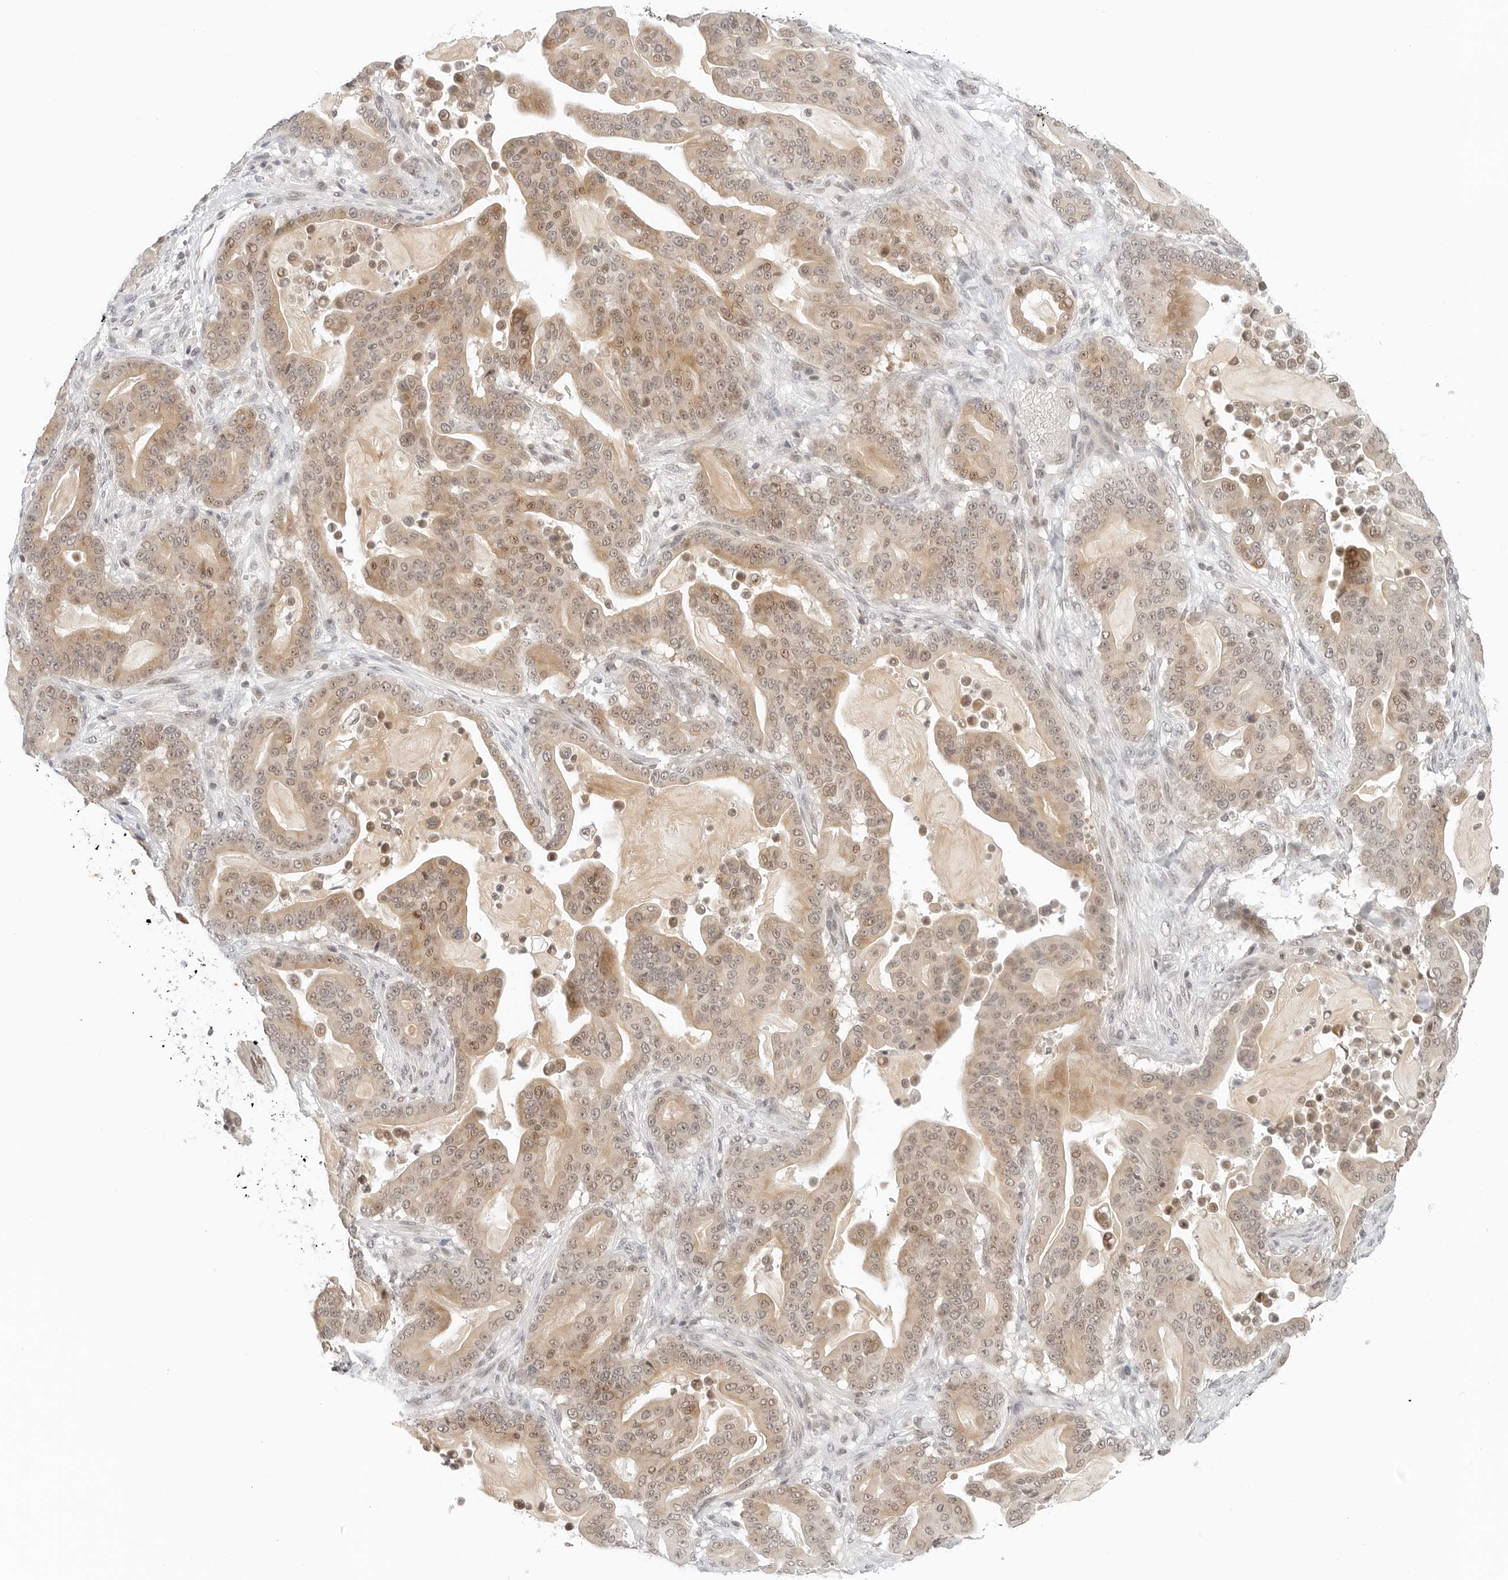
{"staining": {"intensity": "moderate", "quantity": "25%-75%", "location": "cytoplasmic/membranous,nuclear"}, "tissue": "pancreatic cancer", "cell_type": "Tumor cells", "image_type": "cancer", "snomed": [{"axis": "morphology", "description": "Adenocarcinoma, NOS"}, {"axis": "topography", "description": "Pancreas"}], "caption": "A high-resolution micrograph shows immunohistochemistry staining of pancreatic cancer (adenocarcinoma), which reveals moderate cytoplasmic/membranous and nuclear expression in approximately 25%-75% of tumor cells.", "gene": "NEO1", "patient": {"sex": "male", "age": 63}}